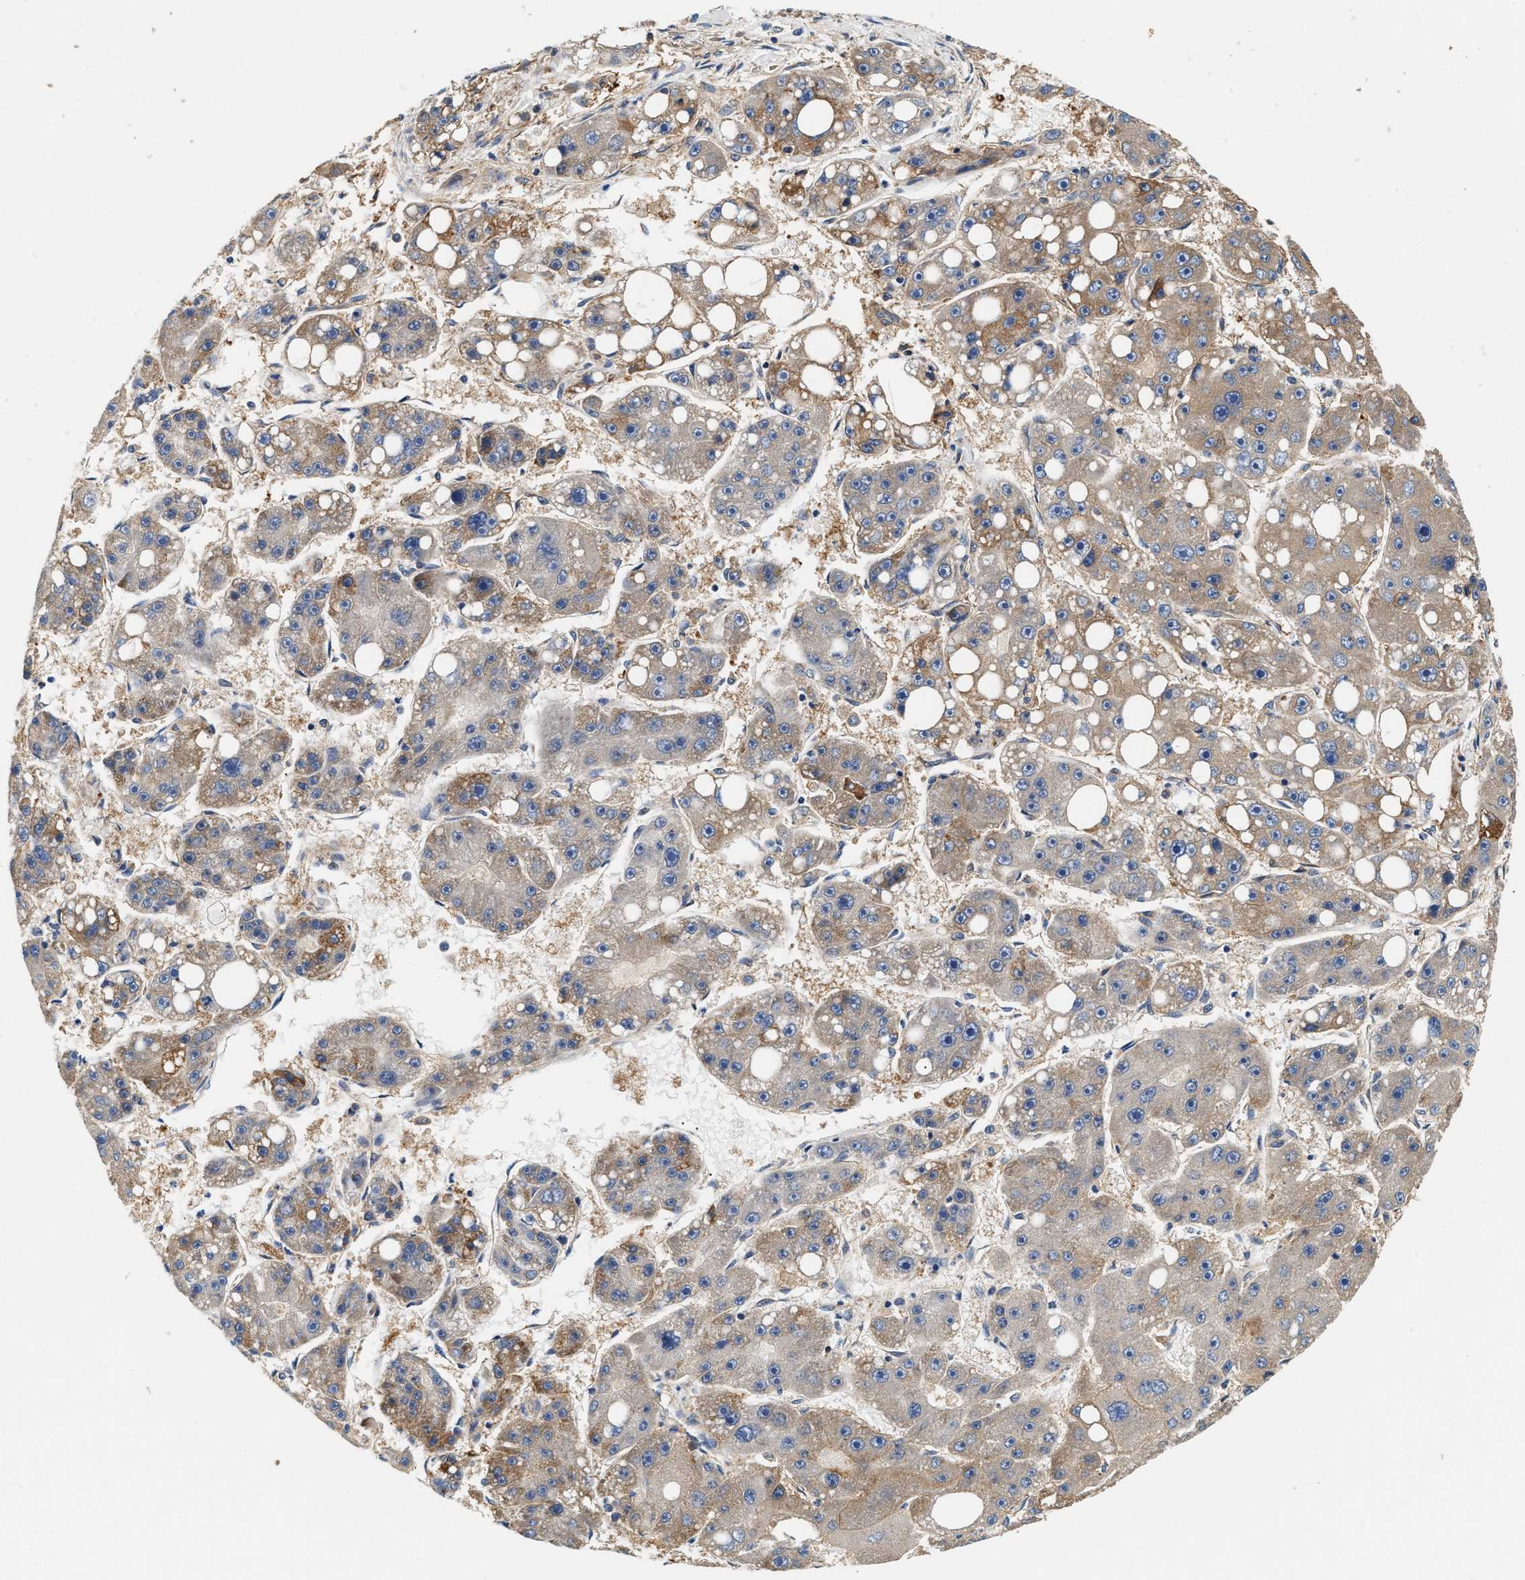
{"staining": {"intensity": "weak", "quantity": "<25%", "location": "cytoplasmic/membranous"}, "tissue": "liver cancer", "cell_type": "Tumor cells", "image_type": "cancer", "snomed": [{"axis": "morphology", "description": "Carcinoma, Hepatocellular, NOS"}, {"axis": "topography", "description": "Liver"}], "caption": "Micrograph shows no significant protein positivity in tumor cells of liver hepatocellular carcinoma.", "gene": "IFT74", "patient": {"sex": "female", "age": 61}}